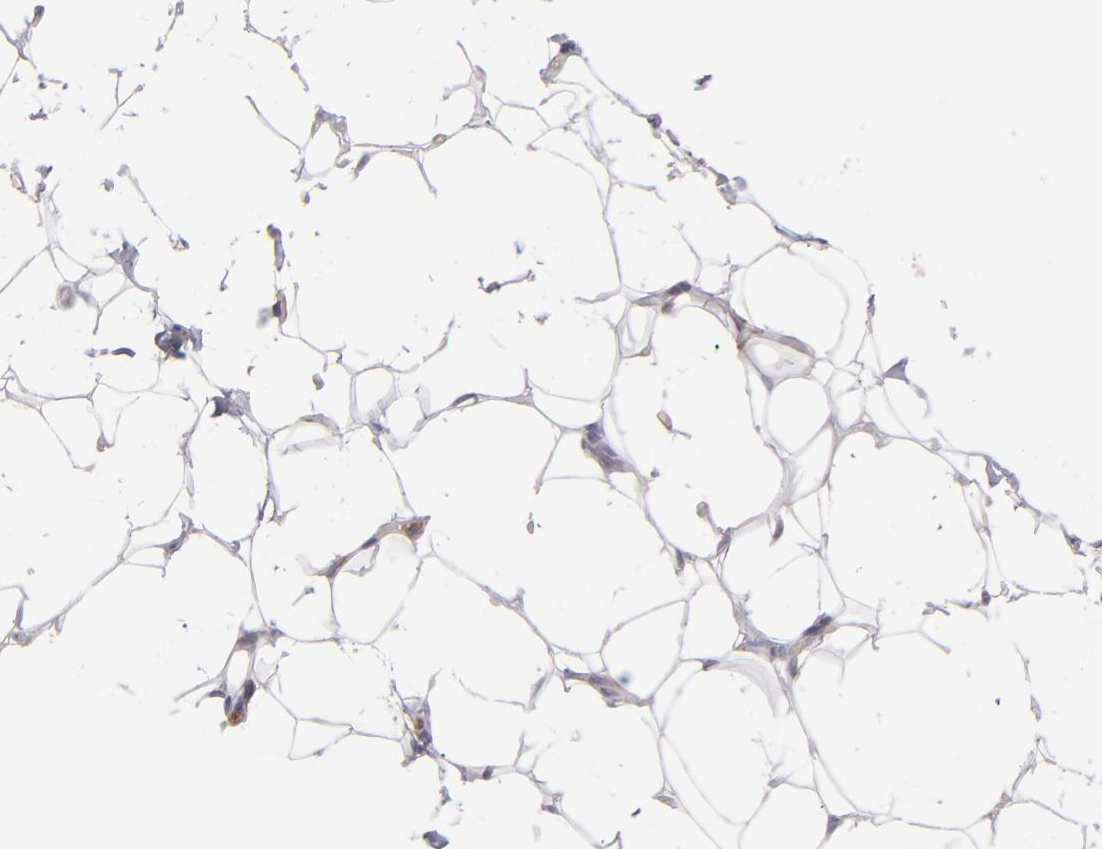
{"staining": {"intensity": "negative", "quantity": "none", "location": "none"}, "tissue": "adipose tissue", "cell_type": "Adipocytes", "image_type": "normal", "snomed": [{"axis": "morphology", "description": "Normal tissue, NOS"}, {"axis": "topography", "description": "Soft tissue"}], "caption": "Protein analysis of unremarkable adipose tissue shows no significant staining in adipocytes. (Brightfield microscopy of DAB IHC at high magnification).", "gene": "ITIH4", "patient": {"sex": "male", "age": 26}}